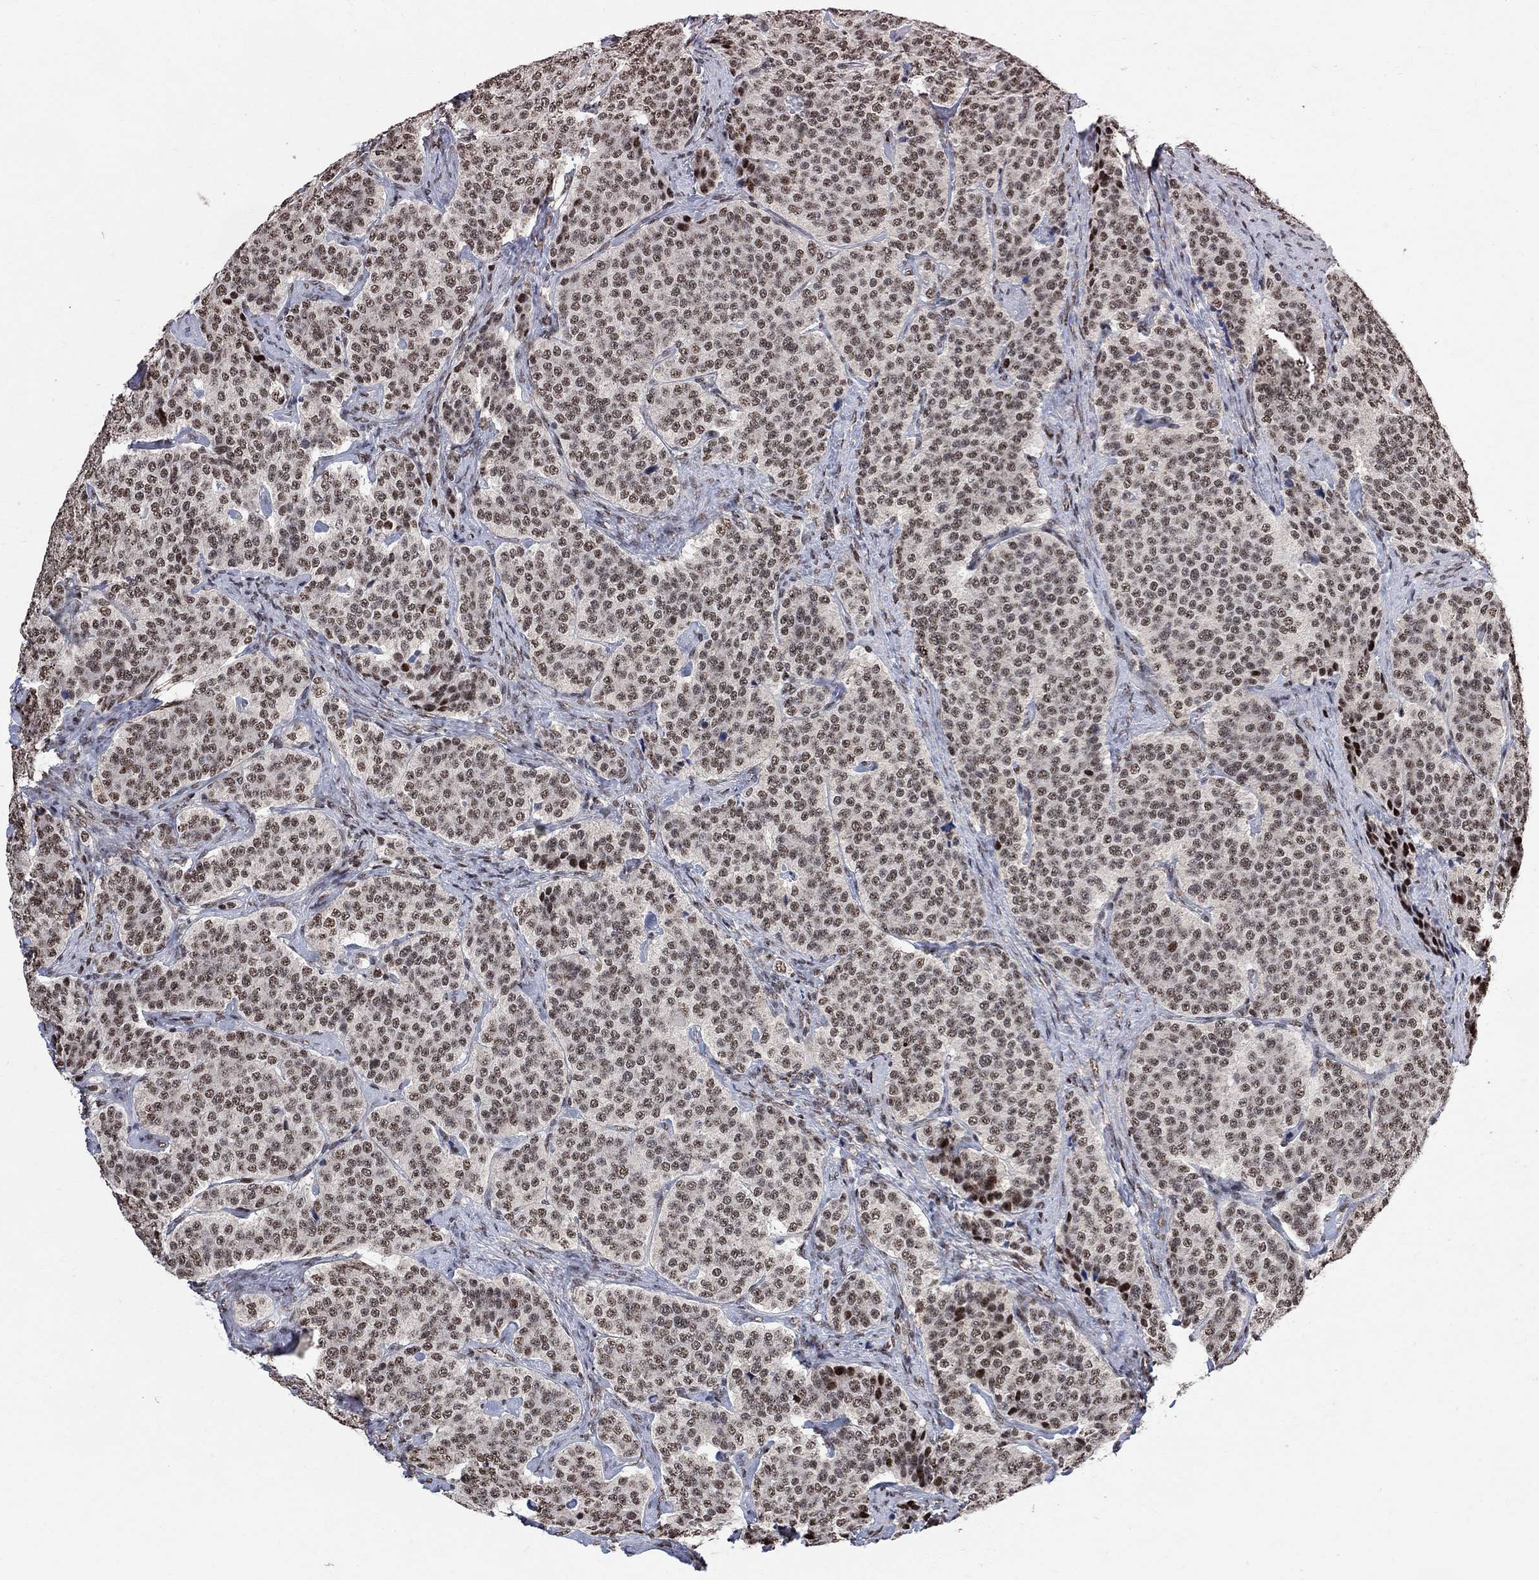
{"staining": {"intensity": "weak", "quantity": ">75%", "location": "nuclear"}, "tissue": "carcinoid", "cell_type": "Tumor cells", "image_type": "cancer", "snomed": [{"axis": "morphology", "description": "Carcinoid, malignant, NOS"}, {"axis": "topography", "description": "Small intestine"}], "caption": "A brown stain shows weak nuclear positivity of a protein in carcinoid (malignant) tumor cells.", "gene": "E4F1", "patient": {"sex": "female", "age": 58}}